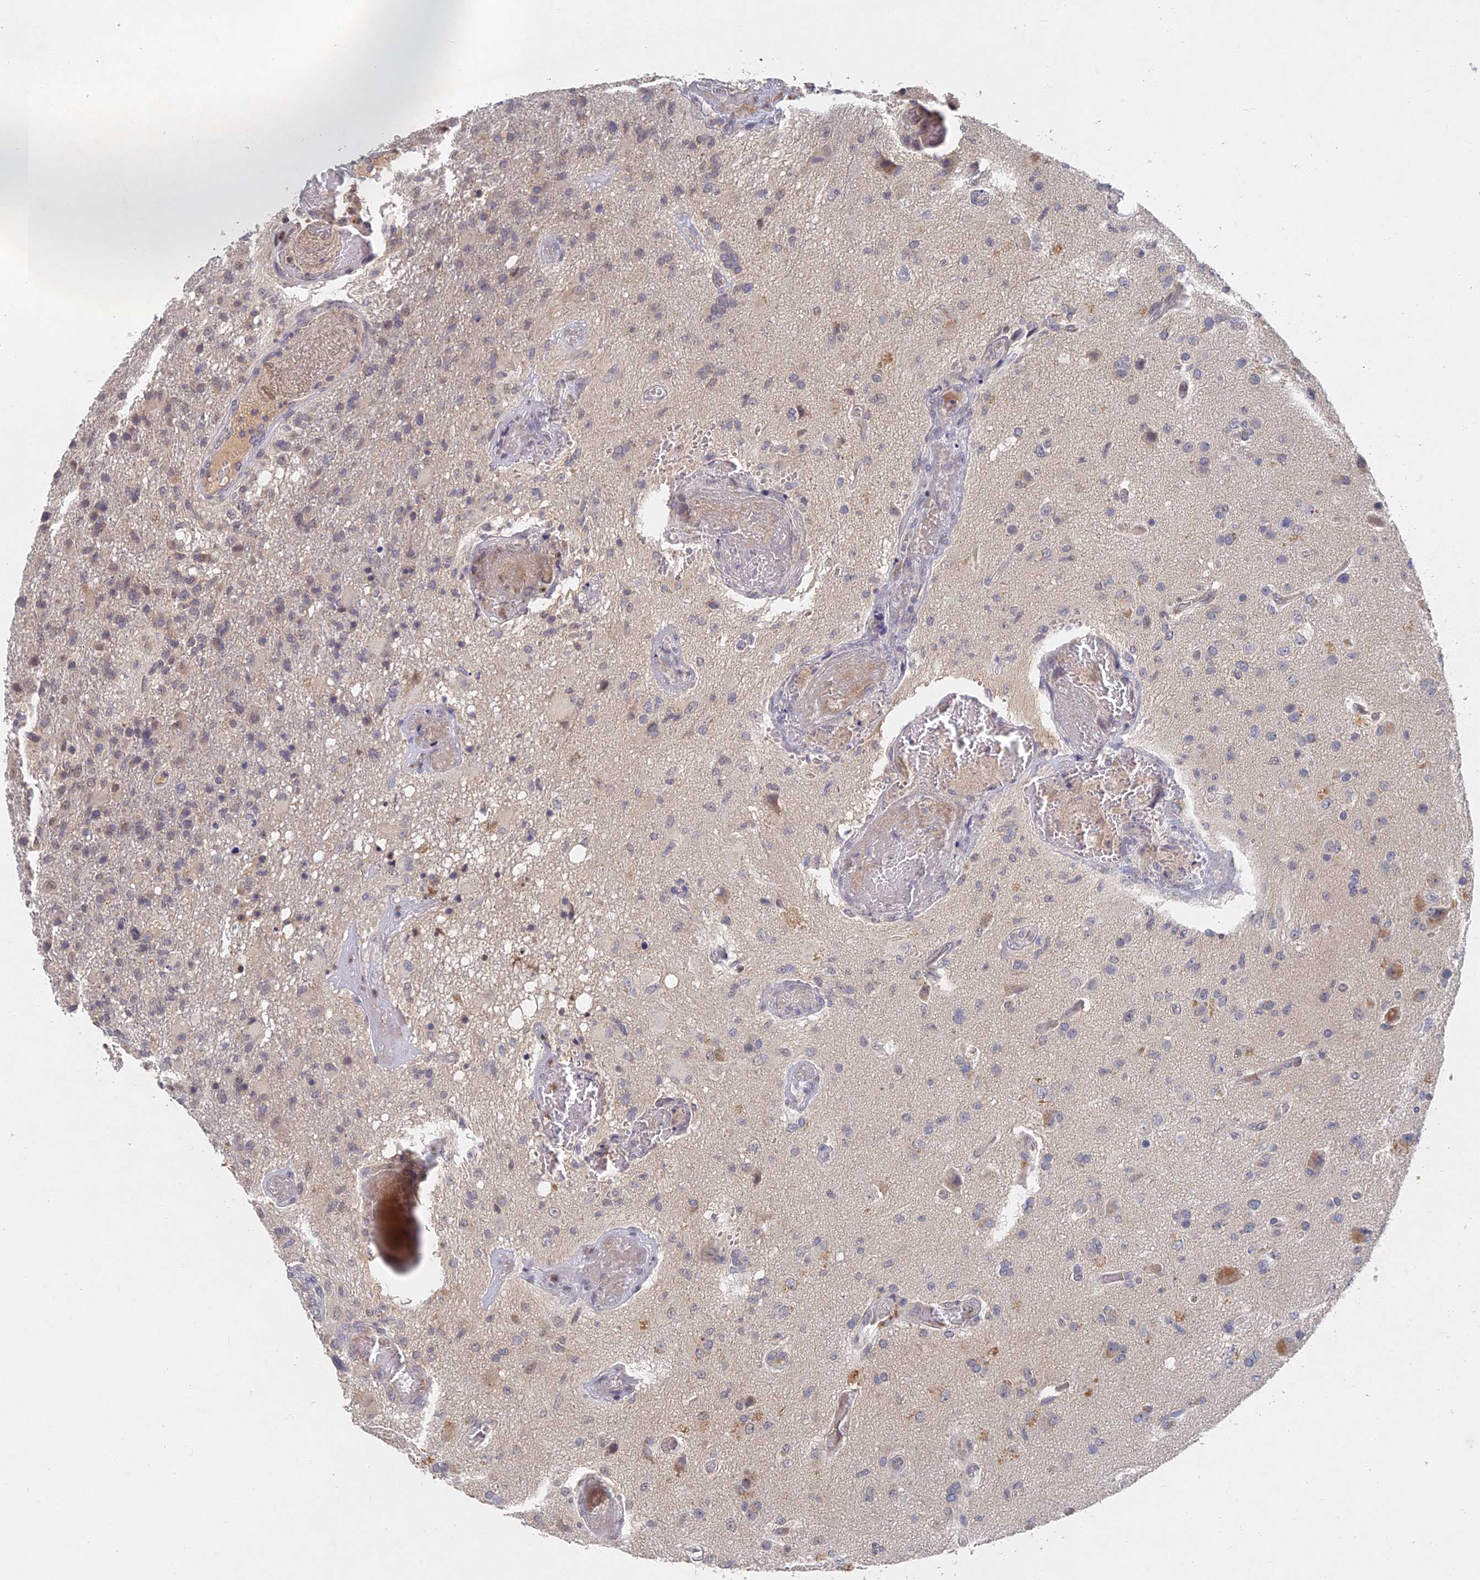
{"staining": {"intensity": "weak", "quantity": "<25%", "location": "cytoplasmic/membranous"}, "tissue": "glioma", "cell_type": "Tumor cells", "image_type": "cancer", "snomed": [{"axis": "morphology", "description": "Glioma, malignant, High grade"}, {"axis": "topography", "description": "Brain"}], "caption": "Immunohistochemistry photomicrograph of neoplastic tissue: glioma stained with DAB (3,3'-diaminobenzidine) demonstrates no significant protein positivity in tumor cells. Nuclei are stained in blue.", "gene": "GNA15", "patient": {"sex": "female", "age": 74}}